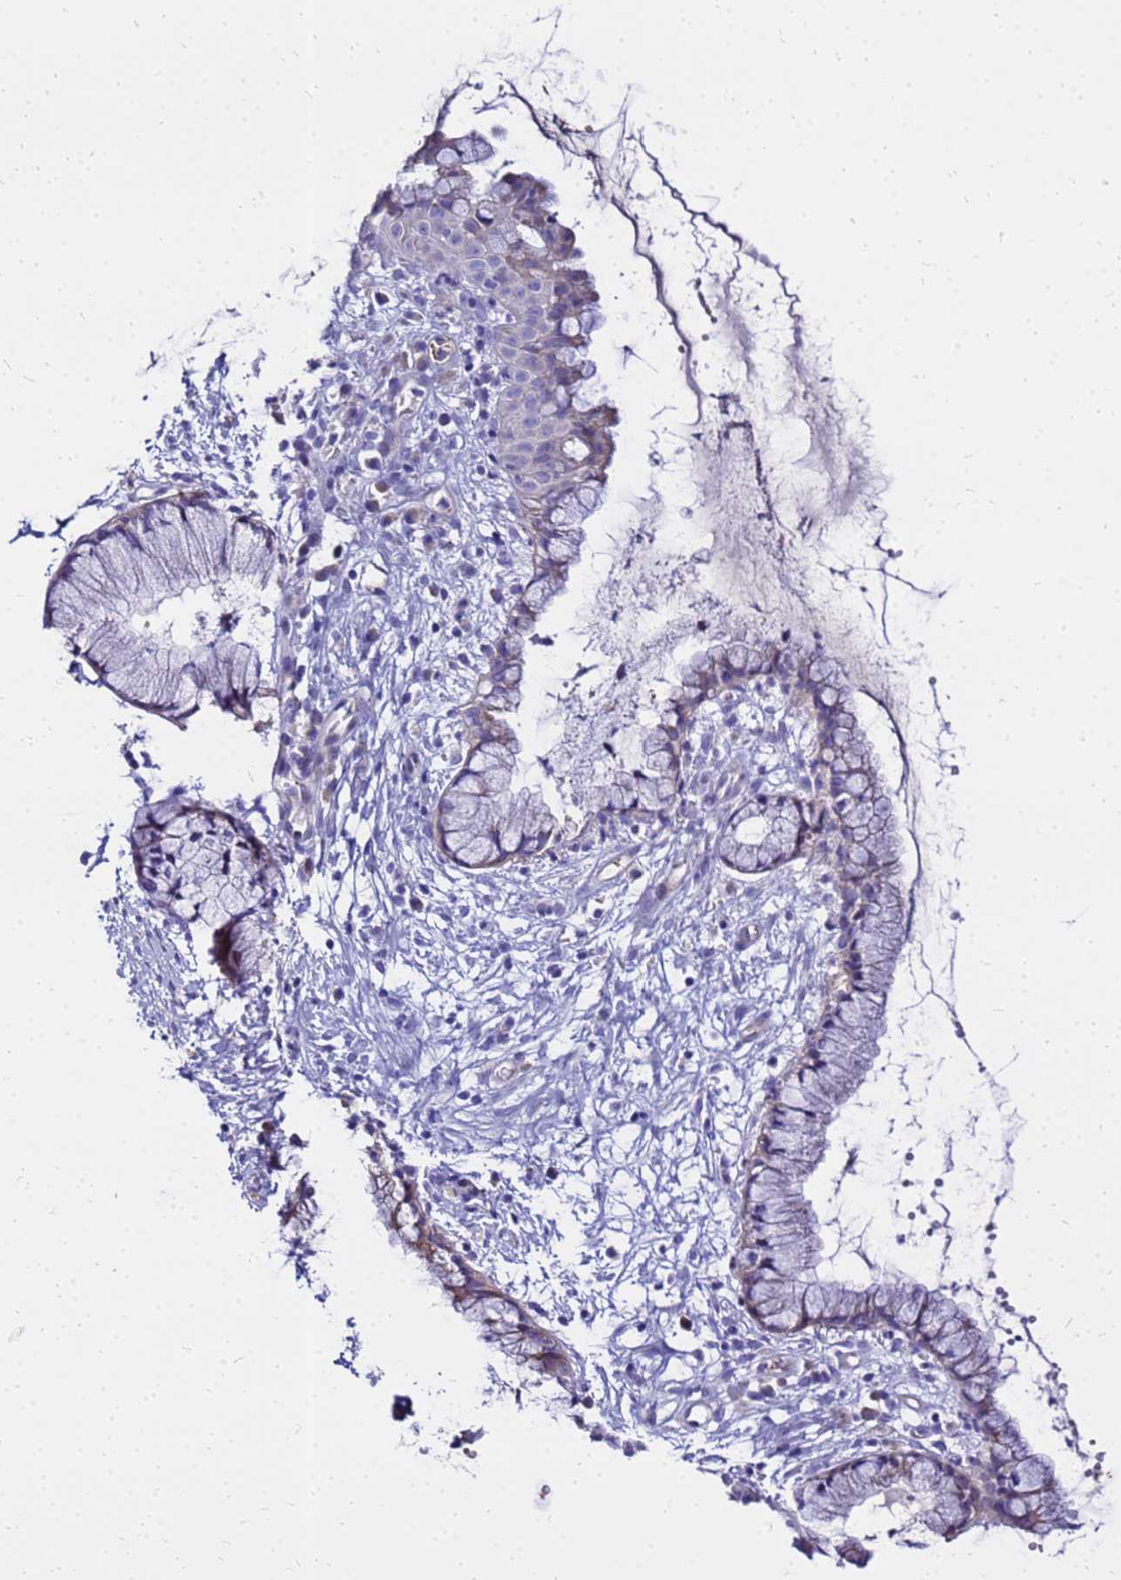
{"staining": {"intensity": "negative", "quantity": "none", "location": "none"}, "tissue": "cervix", "cell_type": "Glandular cells", "image_type": "normal", "snomed": [{"axis": "morphology", "description": "Normal tissue, NOS"}, {"axis": "topography", "description": "Cervix"}], "caption": "IHC histopathology image of benign cervix: human cervix stained with DAB displays no significant protein staining in glandular cells.", "gene": "HERC5", "patient": {"sex": "female", "age": 42}}